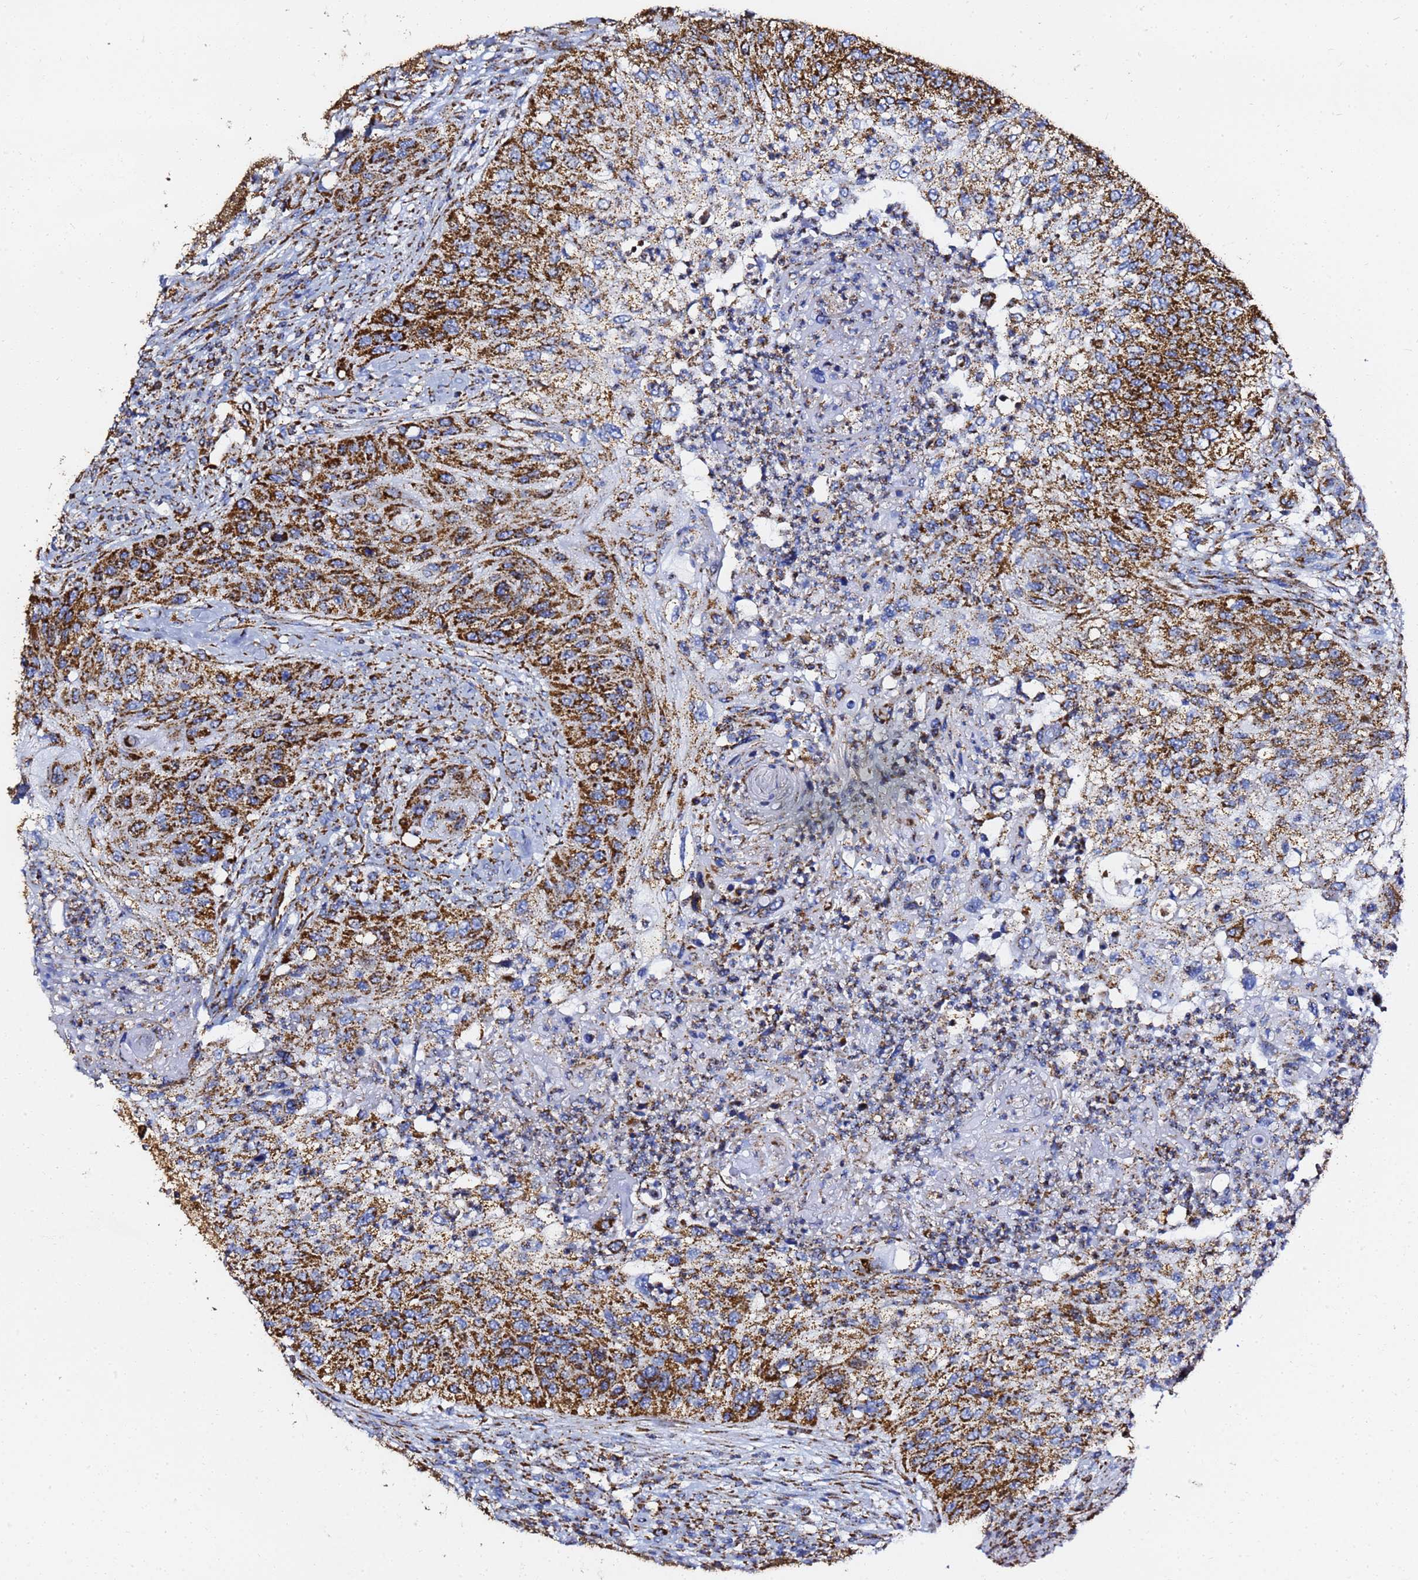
{"staining": {"intensity": "strong", "quantity": ">75%", "location": "cytoplasmic/membranous"}, "tissue": "urothelial cancer", "cell_type": "Tumor cells", "image_type": "cancer", "snomed": [{"axis": "morphology", "description": "Urothelial carcinoma, High grade"}, {"axis": "topography", "description": "Urinary bladder"}], "caption": "Tumor cells show high levels of strong cytoplasmic/membranous staining in approximately >75% of cells in human urothelial cancer. The staining is performed using DAB brown chromogen to label protein expression. The nuclei are counter-stained blue using hematoxylin.", "gene": "PHB2", "patient": {"sex": "female", "age": 60}}